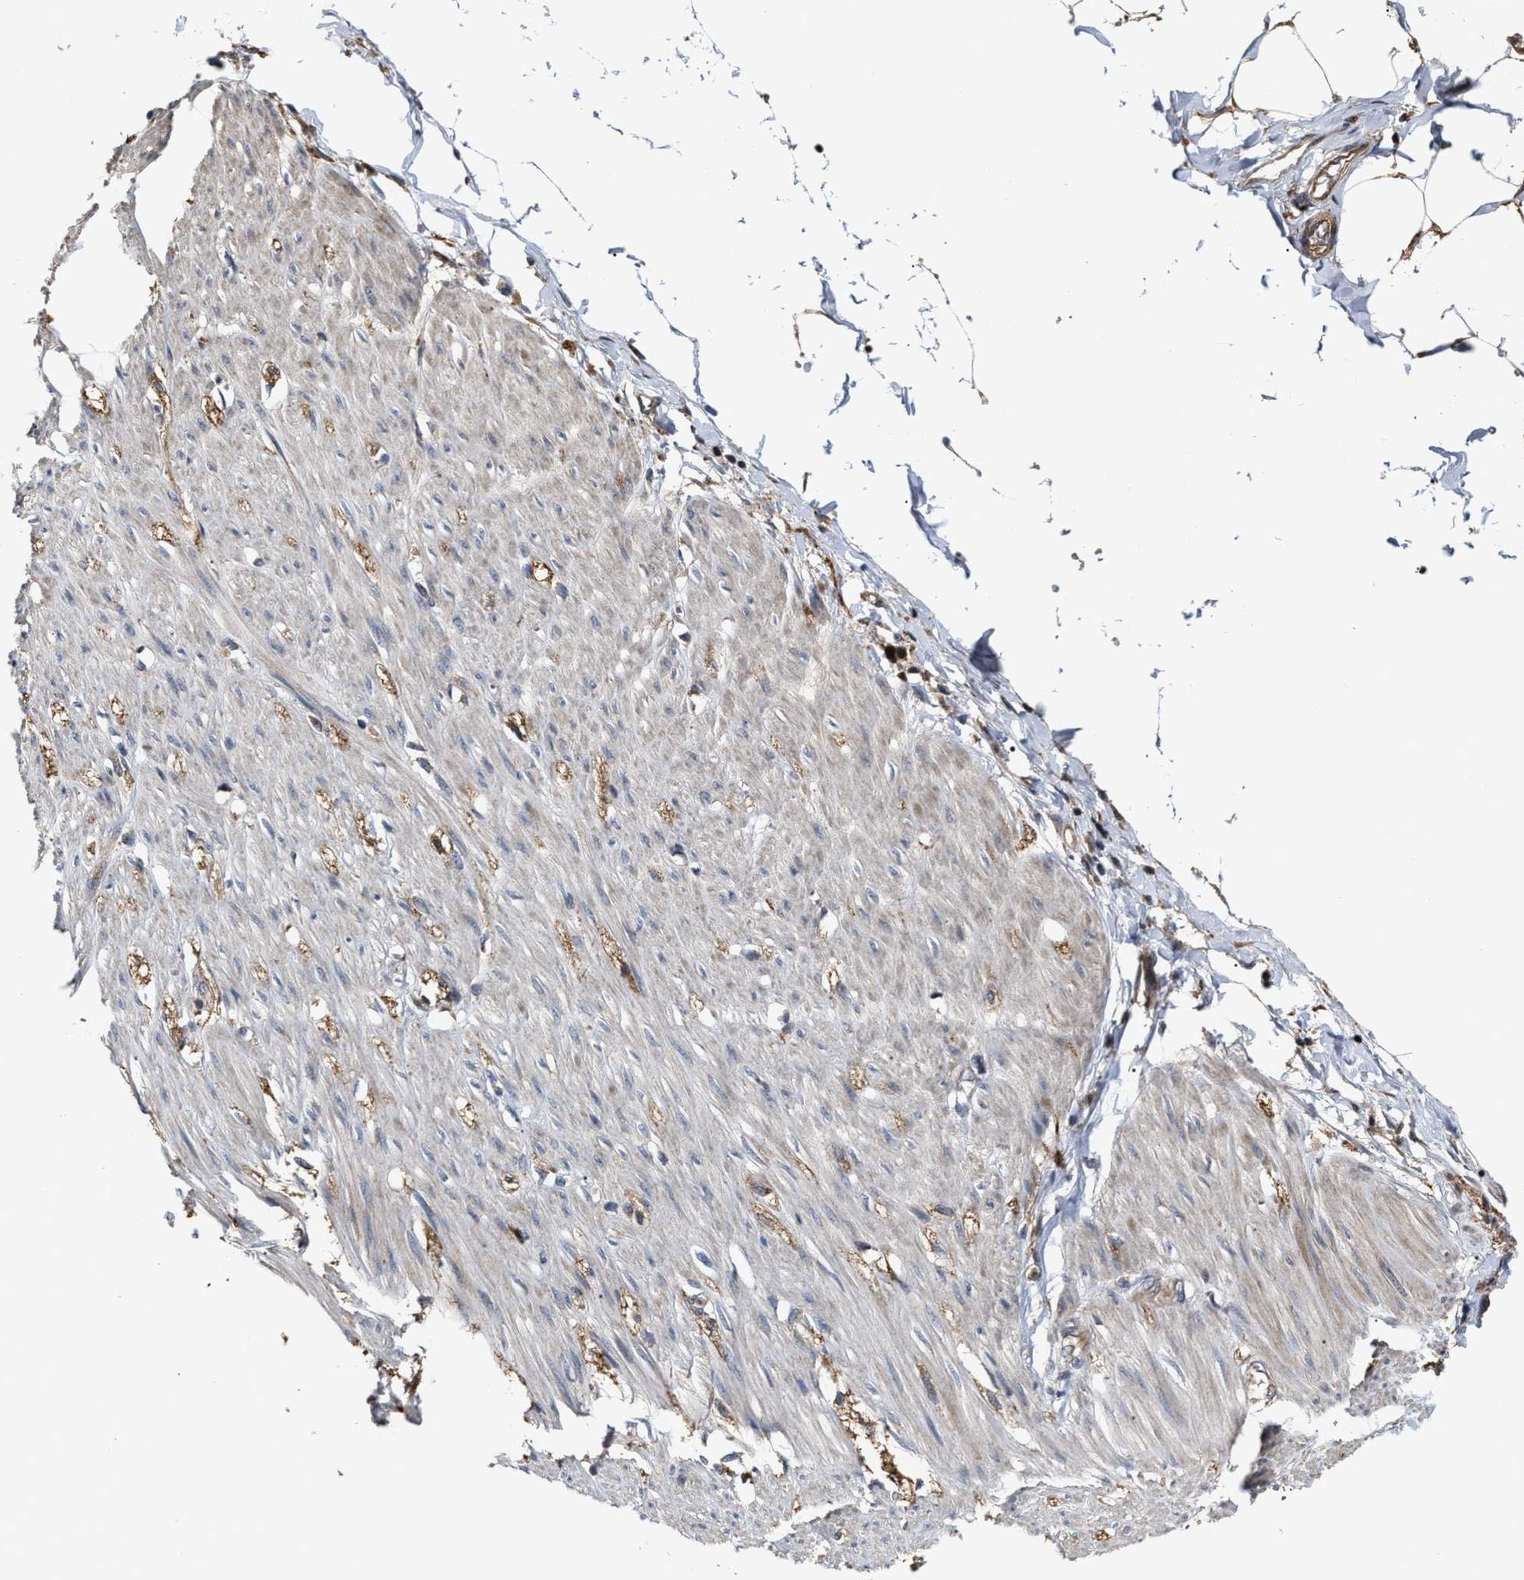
{"staining": {"intensity": "moderate", "quantity": ">75%", "location": "cytoplasmic/membranous"}, "tissue": "adipose tissue", "cell_type": "Adipocytes", "image_type": "normal", "snomed": [{"axis": "morphology", "description": "Normal tissue, NOS"}, {"axis": "morphology", "description": "Adenocarcinoma, NOS"}, {"axis": "topography", "description": "Colon"}, {"axis": "topography", "description": "Peripheral nerve tissue"}], "caption": "Unremarkable adipose tissue exhibits moderate cytoplasmic/membranous expression in about >75% of adipocytes, visualized by immunohistochemistry. The staining is performed using DAB brown chromogen to label protein expression. The nuclei are counter-stained blue using hematoxylin.", "gene": "PASK", "patient": {"sex": "male", "age": 14}}